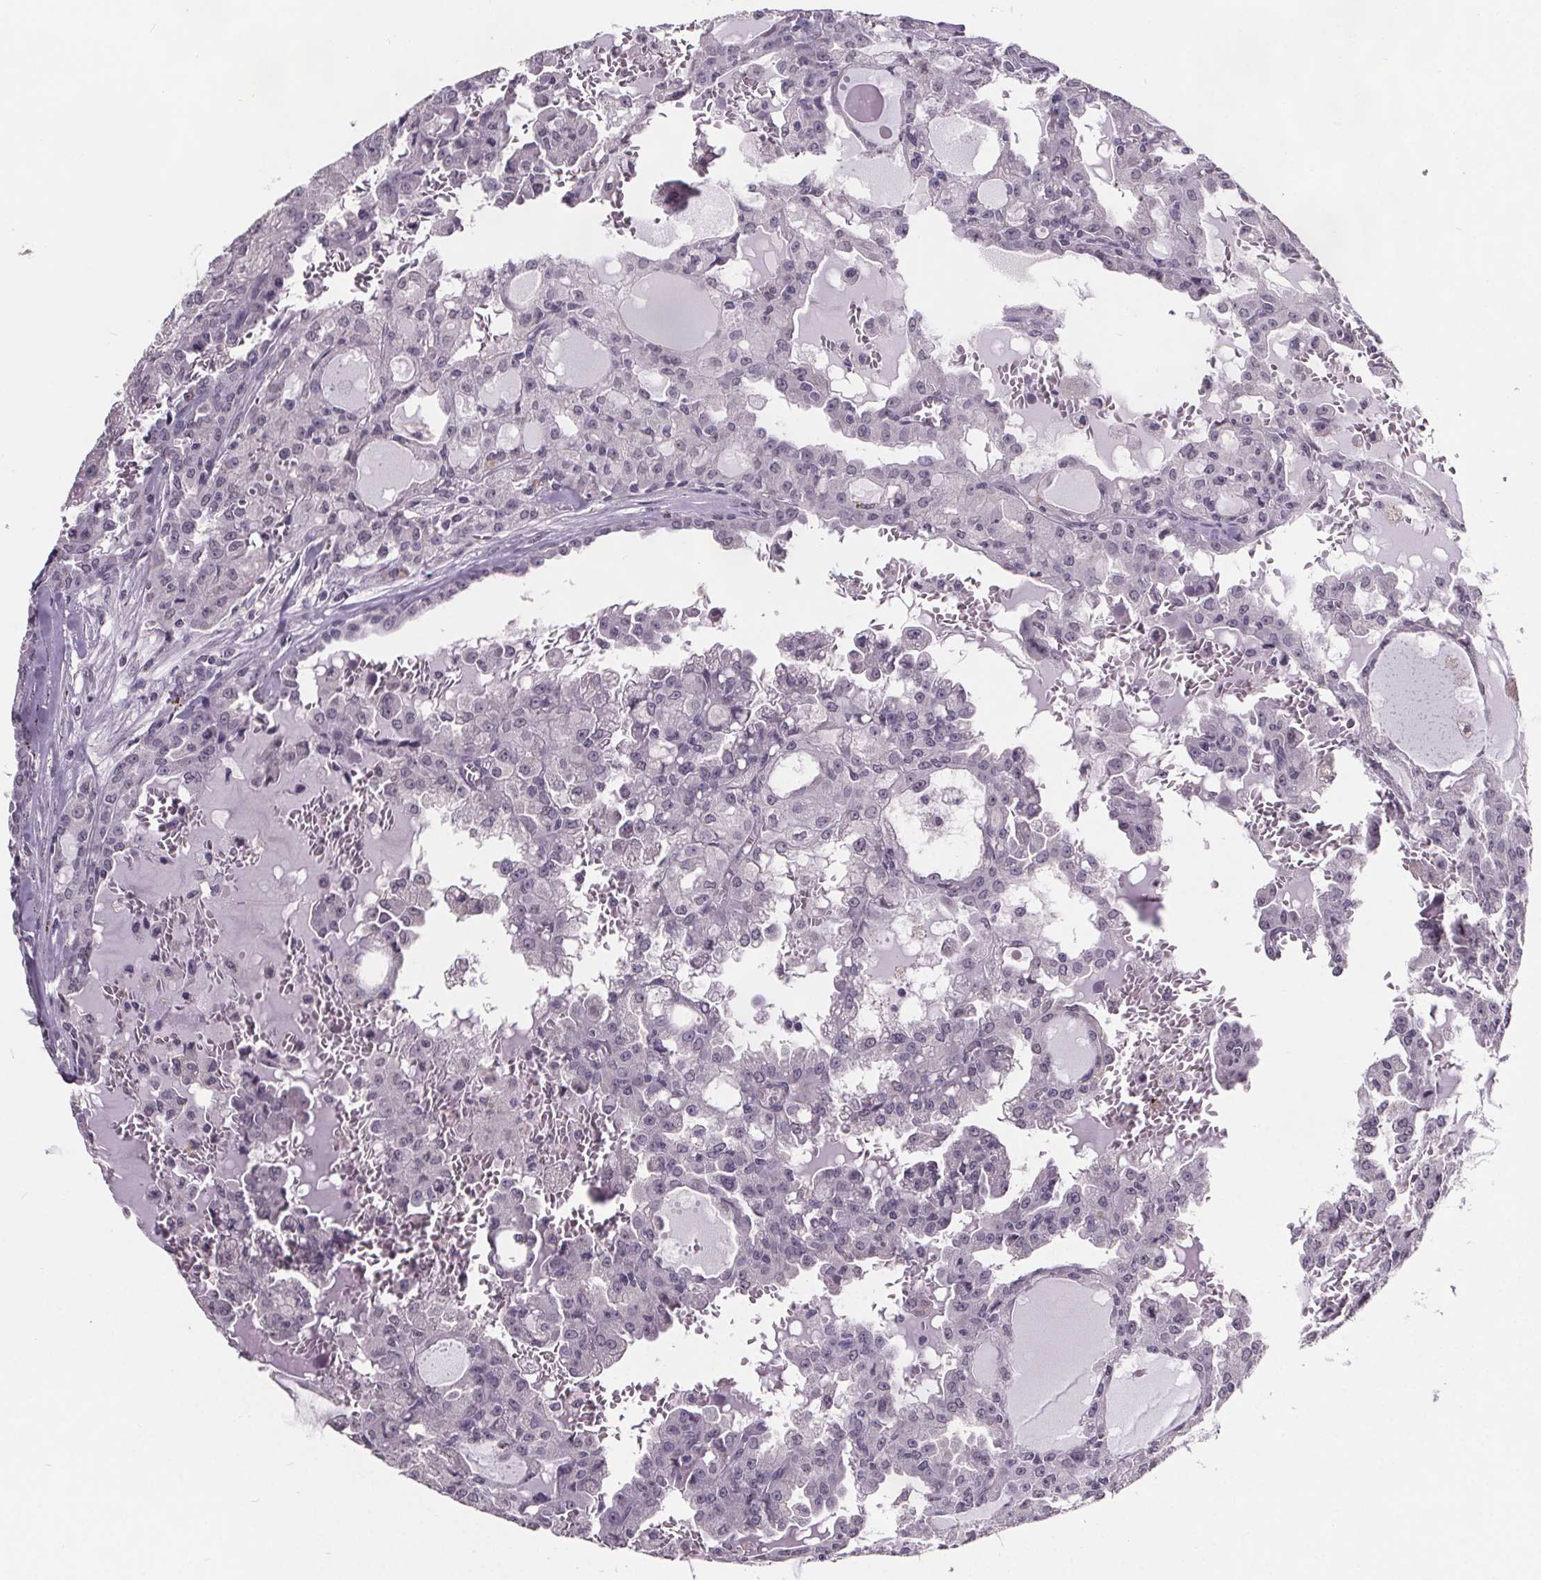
{"staining": {"intensity": "negative", "quantity": "none", "location": "none"}, "tissue": "head and neck cancer", "cell_type": "Tumor cells", "image_type": "cancer", "snomed": [{"axis": "morphology", "description": "Adenocarcinoma, NOS"}, {"axis": "topography", "description": "Head-Neck"}], "caption": "Immunohistochemical staining of head and neck adenocarcinoma shows no significant expression in tumor cells.", "gene": "NKX6-1", "patient": {"sex": "male", "age": 64}}